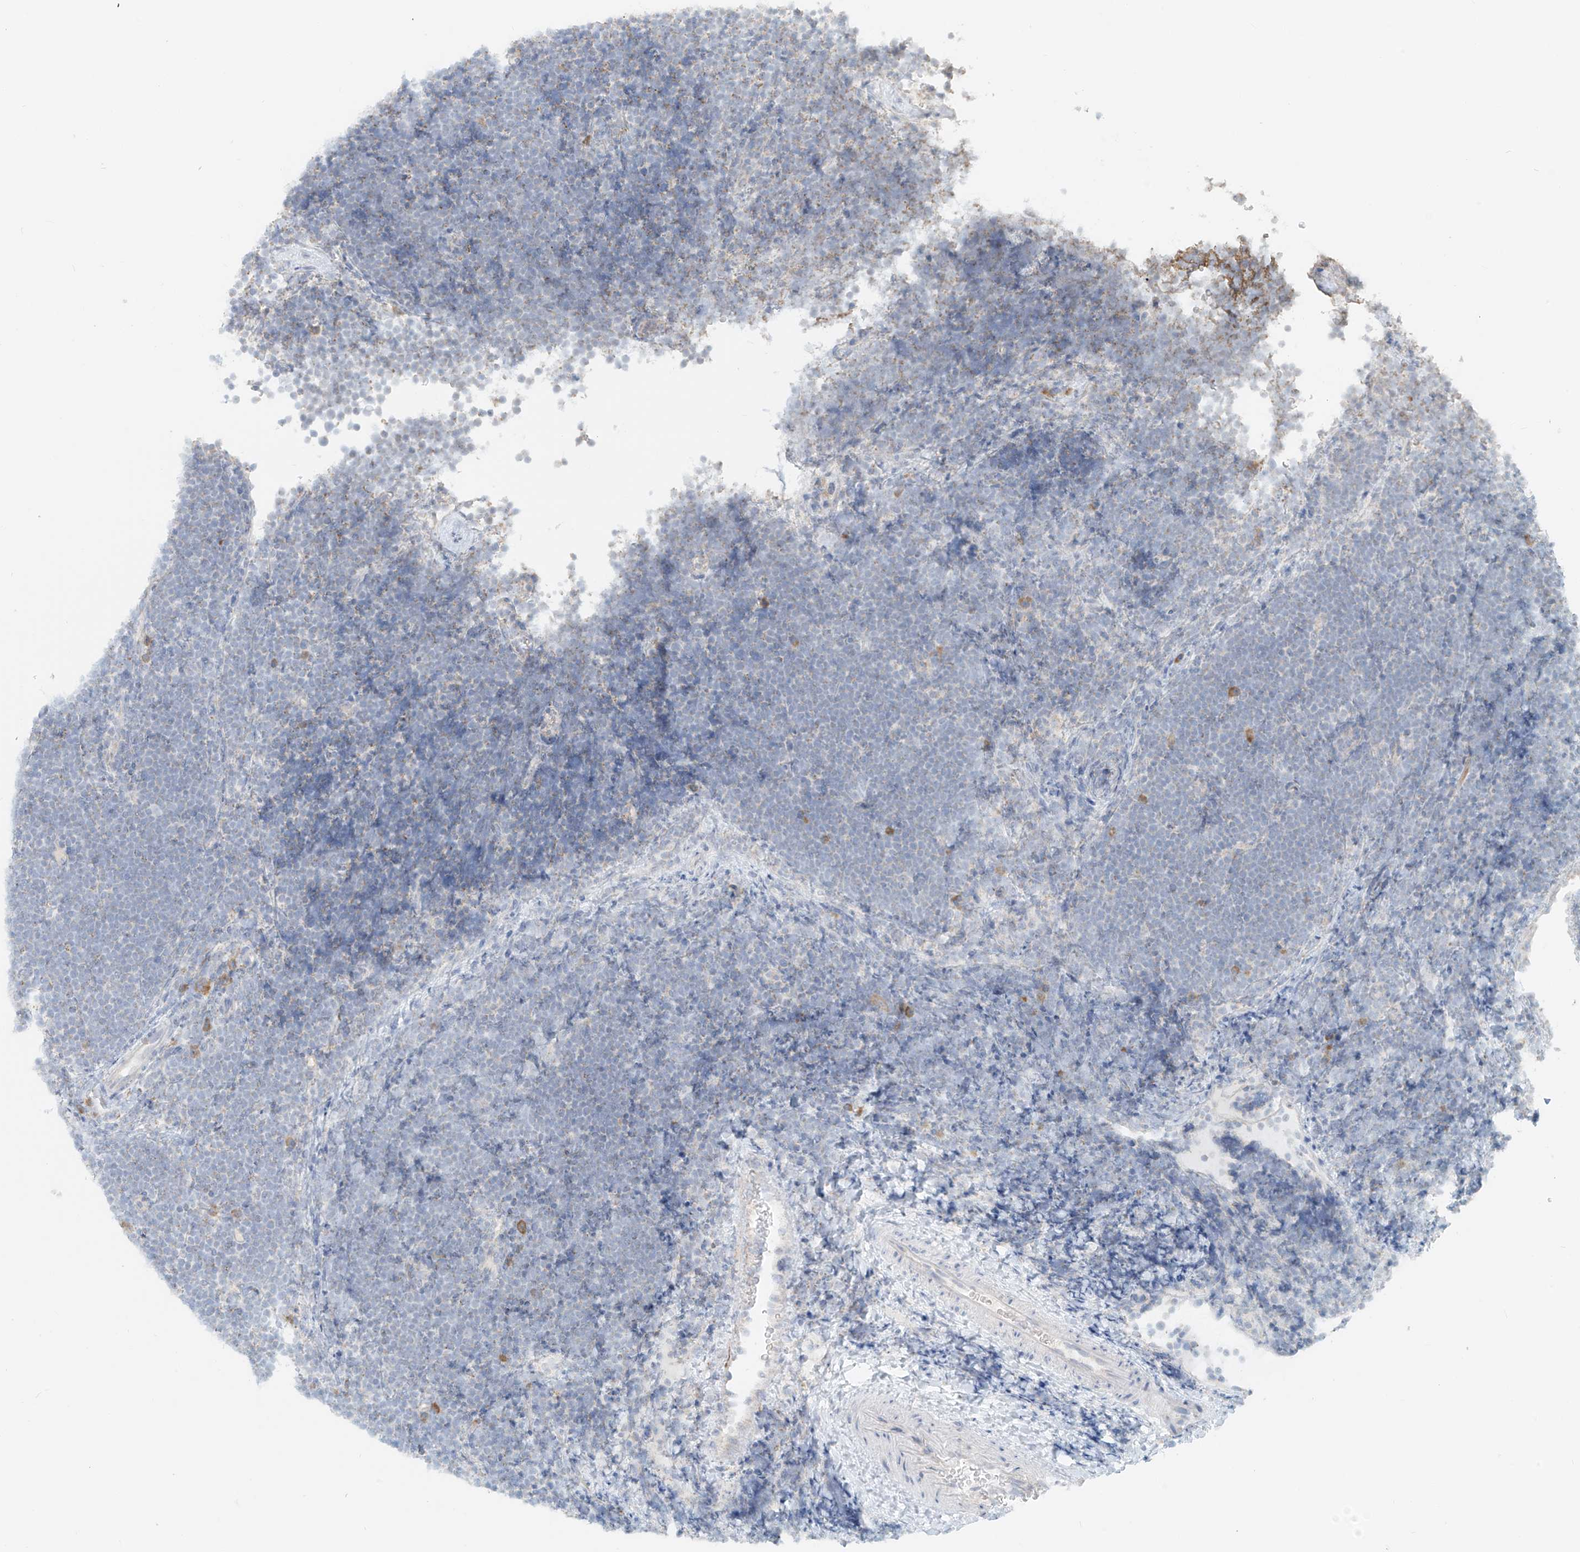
{"staining": {"intensity": "negative", "quantity": "none", "location": "none"}, "tissue": "lymphoma", "cell_type": "Tumor cells", "image_type": "cancer", "snomed": [{"axis": "morphology", "description": "Malignant lymphoma, non-Hodgkin's type, High grade"}, {"axis": "topography", "description": "Lymph node"}], "caption": "Tumor cells show no significant expression in high-grade malignant lymphoma, non-Hodgkin's type. (DAB immunohistochemistry (IHC), high magnification).", "gene": "UST", "patient": {"sex": "male", "age": 13}}